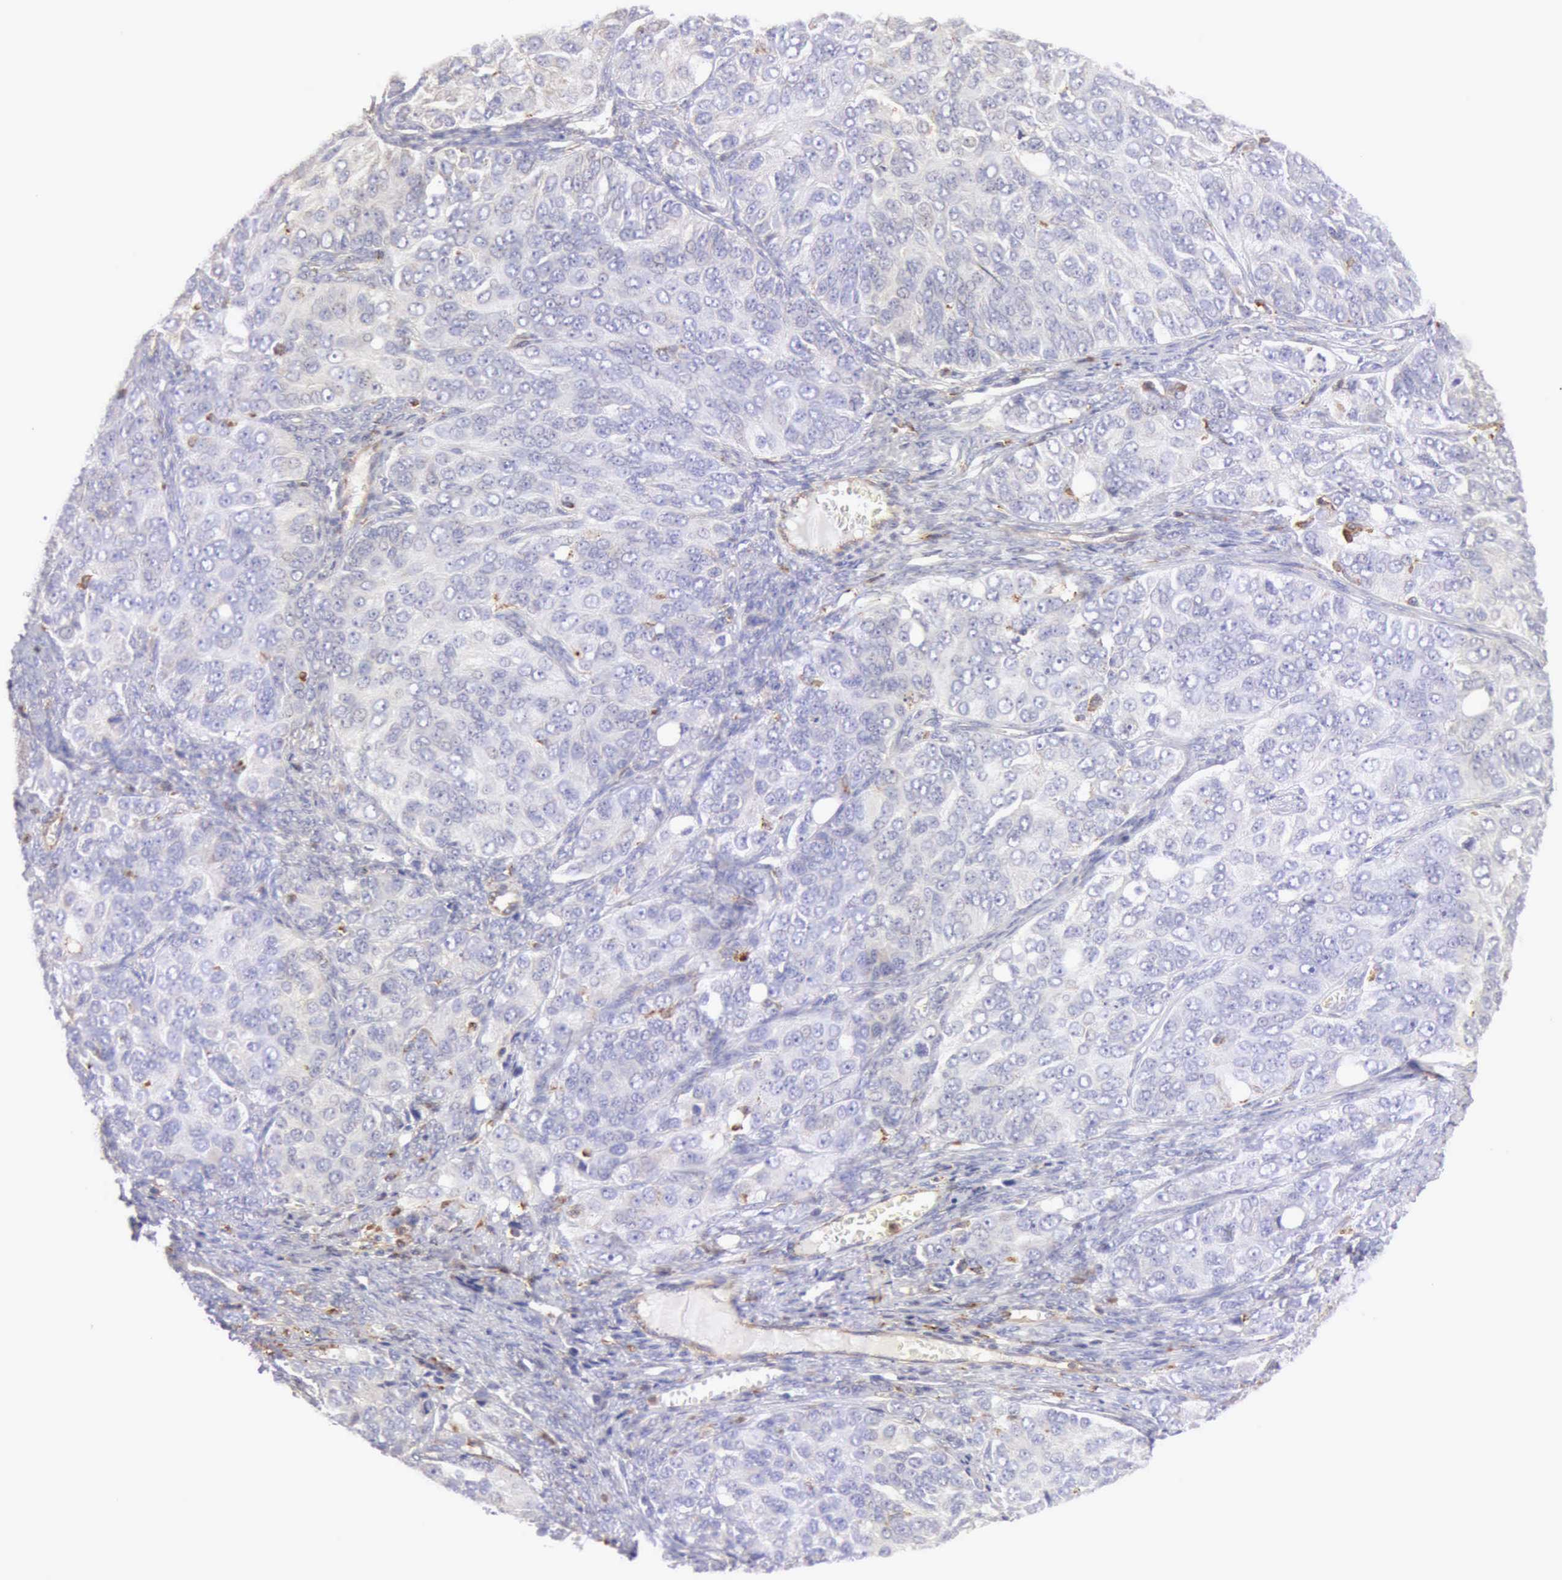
{"staining": {"intensity": "negative", "quantity": "none", "location": "none"}, "tissue": "ovarian cancer", "cell_type": "Tumor cells", "image_type": "cancer", "snomed": [{"axis": "morphology", "description": "Carcinoma, endometroid"}, {"axis": "topography", "description": "Ovary"}], "caption": "Tumor cells show no significant expression in endometroid carcinoma (ovarian).", "gene": "ARHGAP4", "patient": {"sex": "female", "age": 51}}